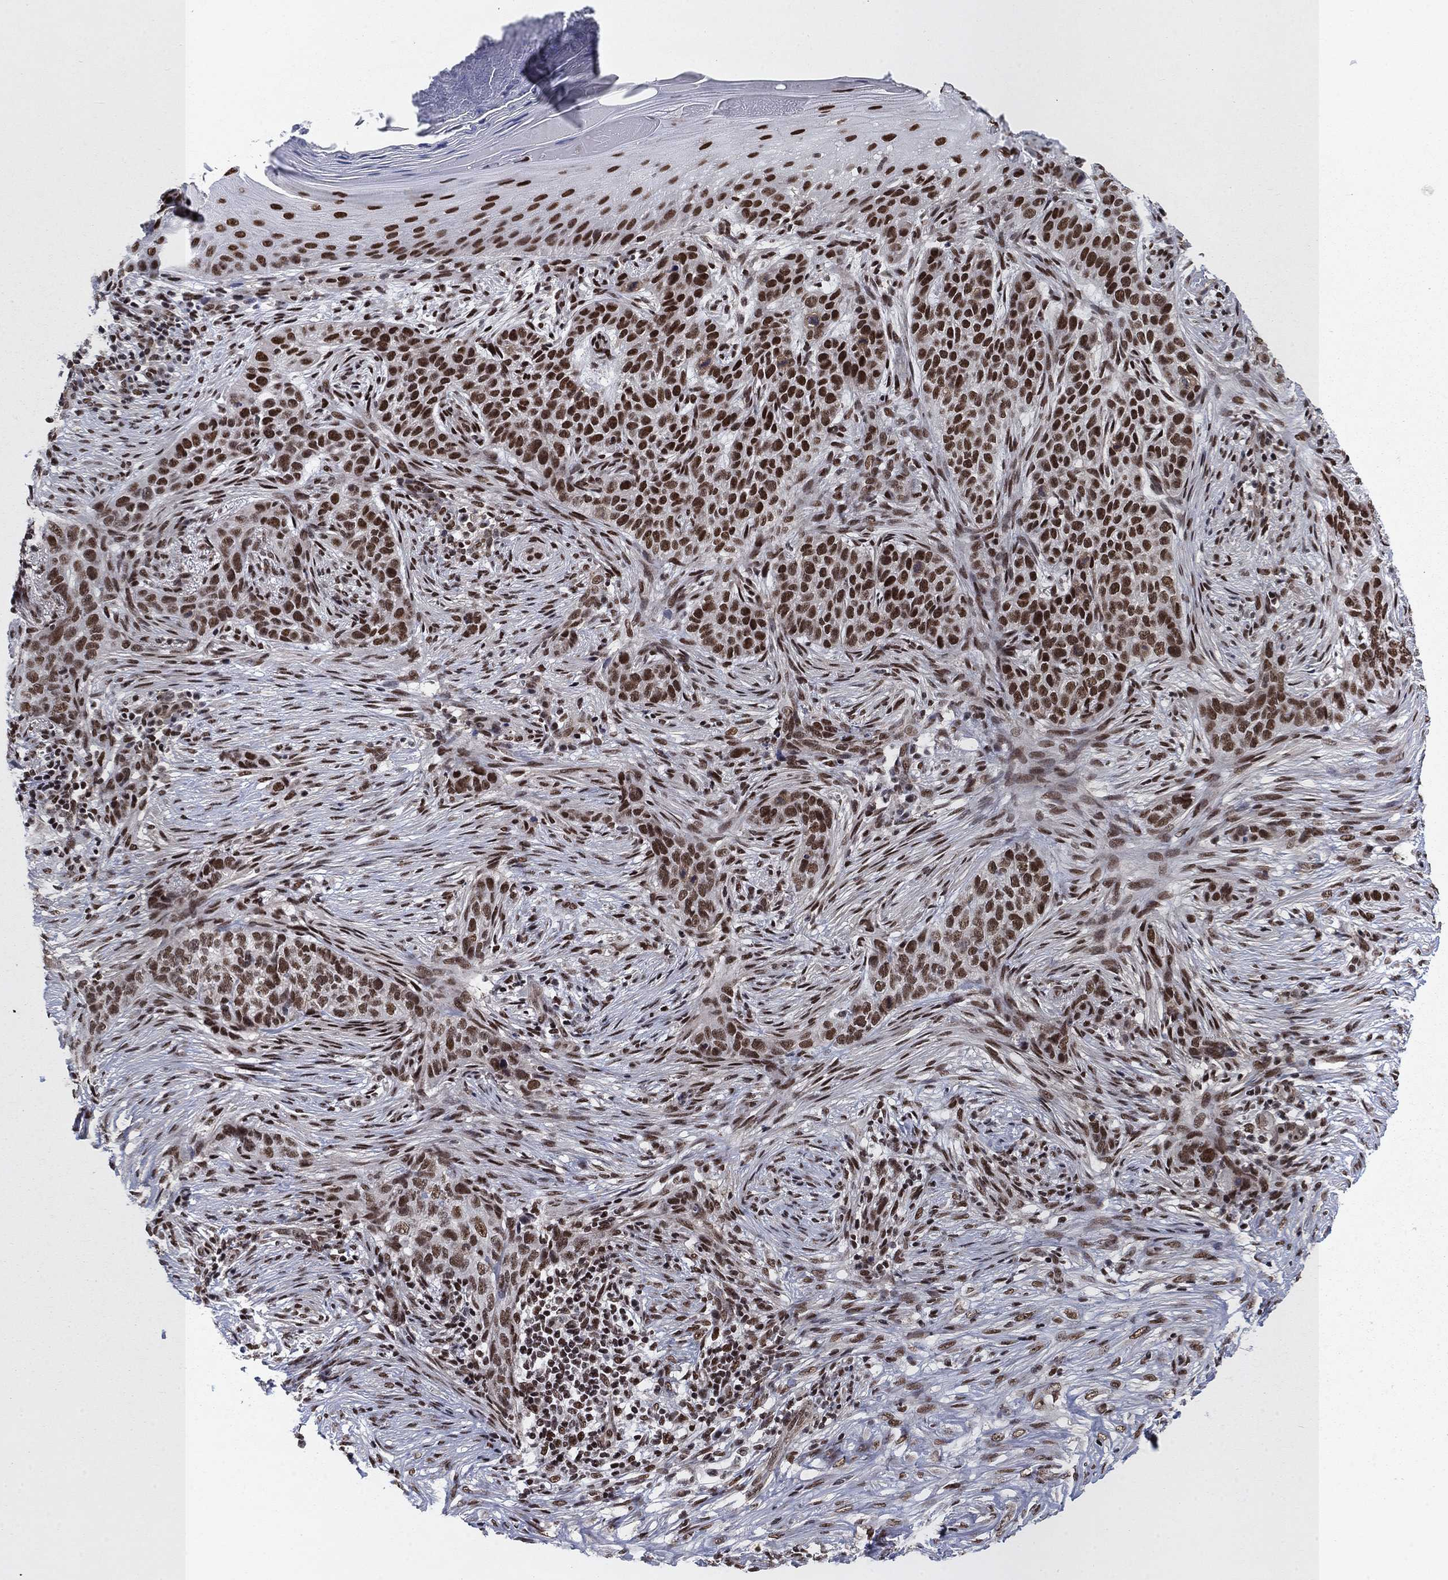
{"staining": {"intensity": "strong", "quantity": ">75%", "location": "nuclear"}, "tissue": "skin cancer", "cell_type": "Tumor cells", "image_type": "cancer", "snomed": [{"axis": "morphology", "description": "Squamous cell carcinoma, NOS"}, {"axis": "topography", "description": "Skin"}], "caption": "Immunohistochemical staining of skin cancer (squamous cell carcinoma) exhibits high levels of strong nuclear expression in approximately >75% of tumor cells.", "gene": "RPRD1B", "patient": {"sex": "male", "age": 88}}